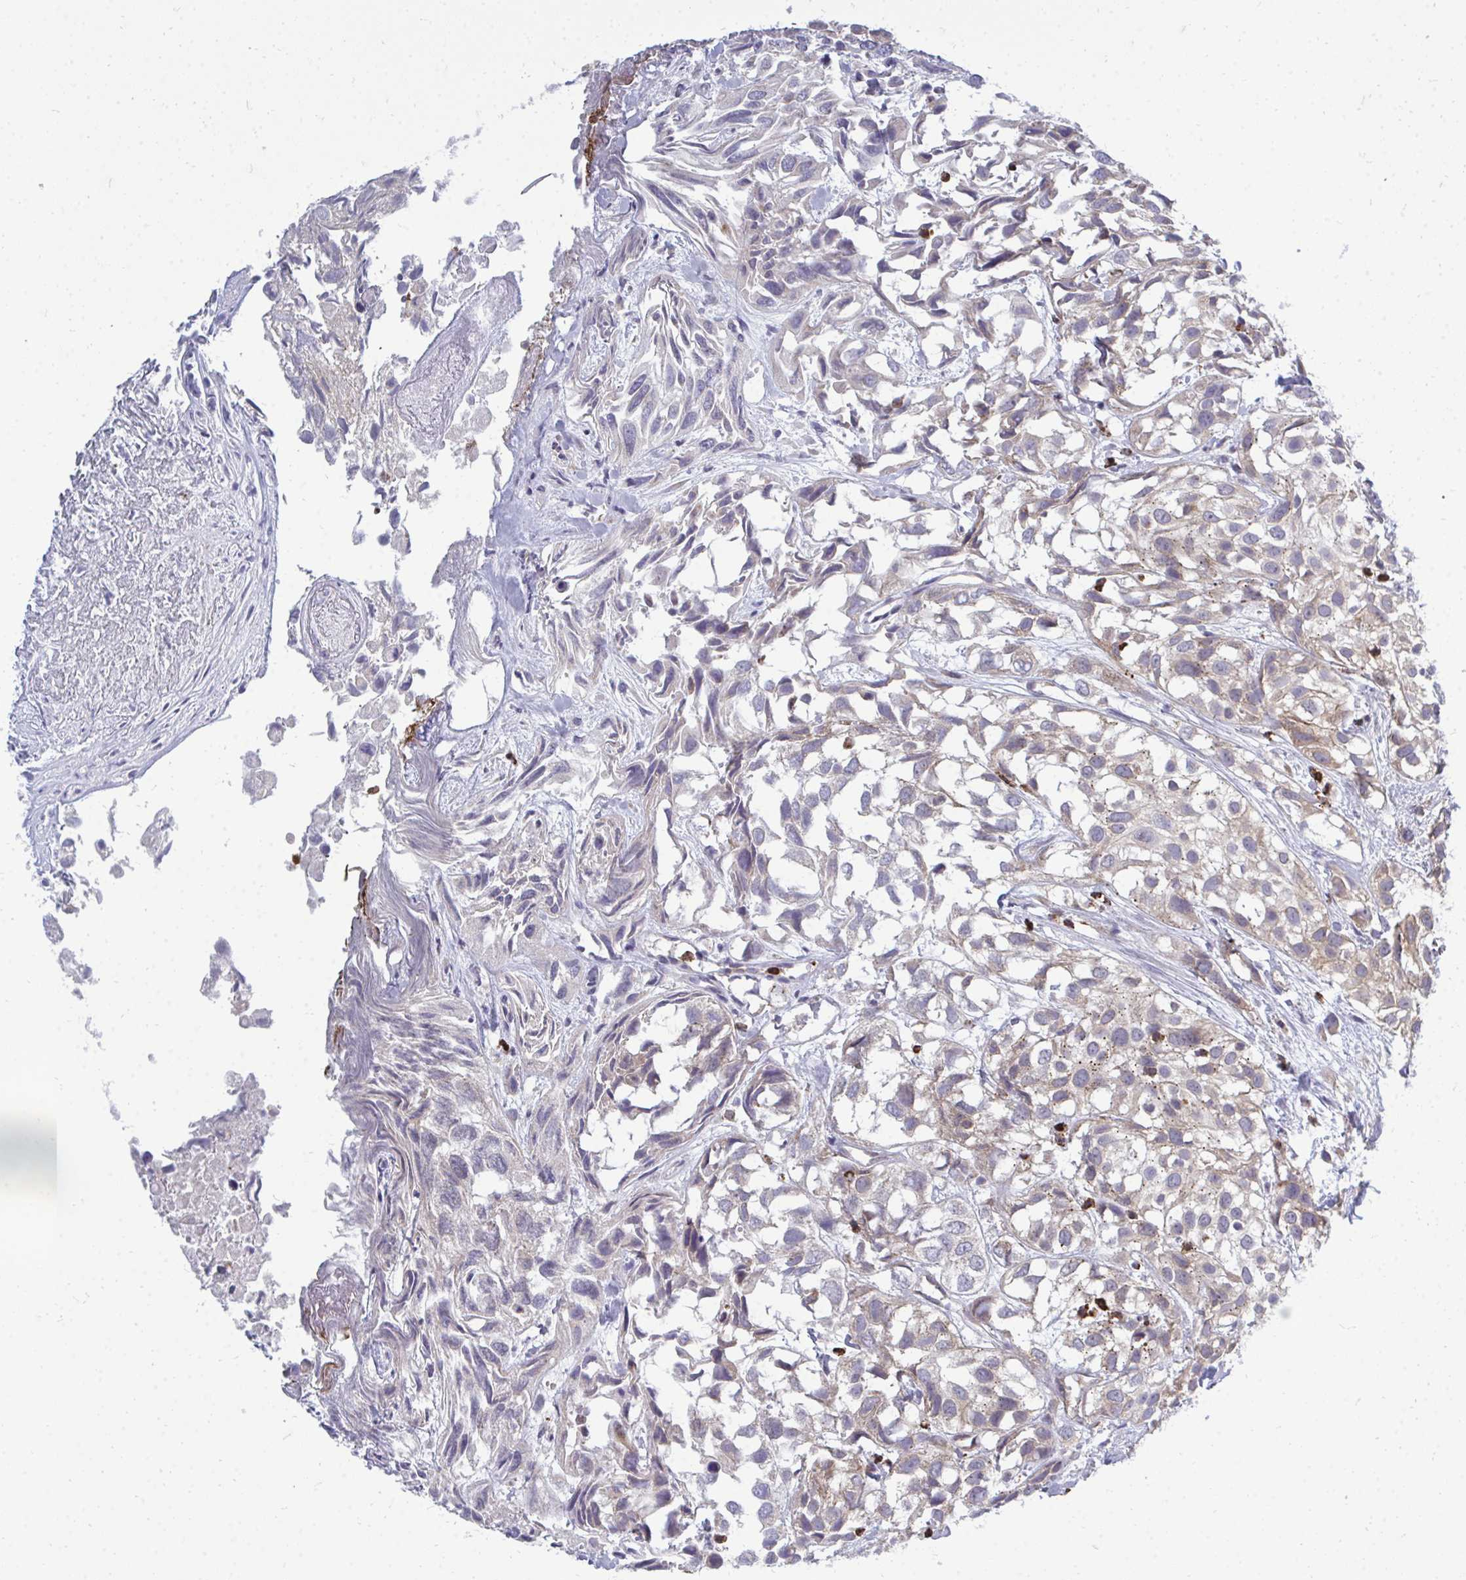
{"staining": {"intensity": "weak", "quantity": "25%-75%", "location": "cytoplasmic/membranous"}, "tissue": "urothelial cancer", "cell_type": "Tumor cells", "image_type": "cancer", "snomed": [{"axis": "morphology", "description": "Urothelial carcinoma, High grade"}, {"axis": "topography", "description": "Urinary bladder"}], "caption": "High-grade urothelial carcinoma stained with a protein marker exhibits weak staining in tumor cells.", "gene": "ACSL5", "patient": {"sex": "male", "age": 56}}